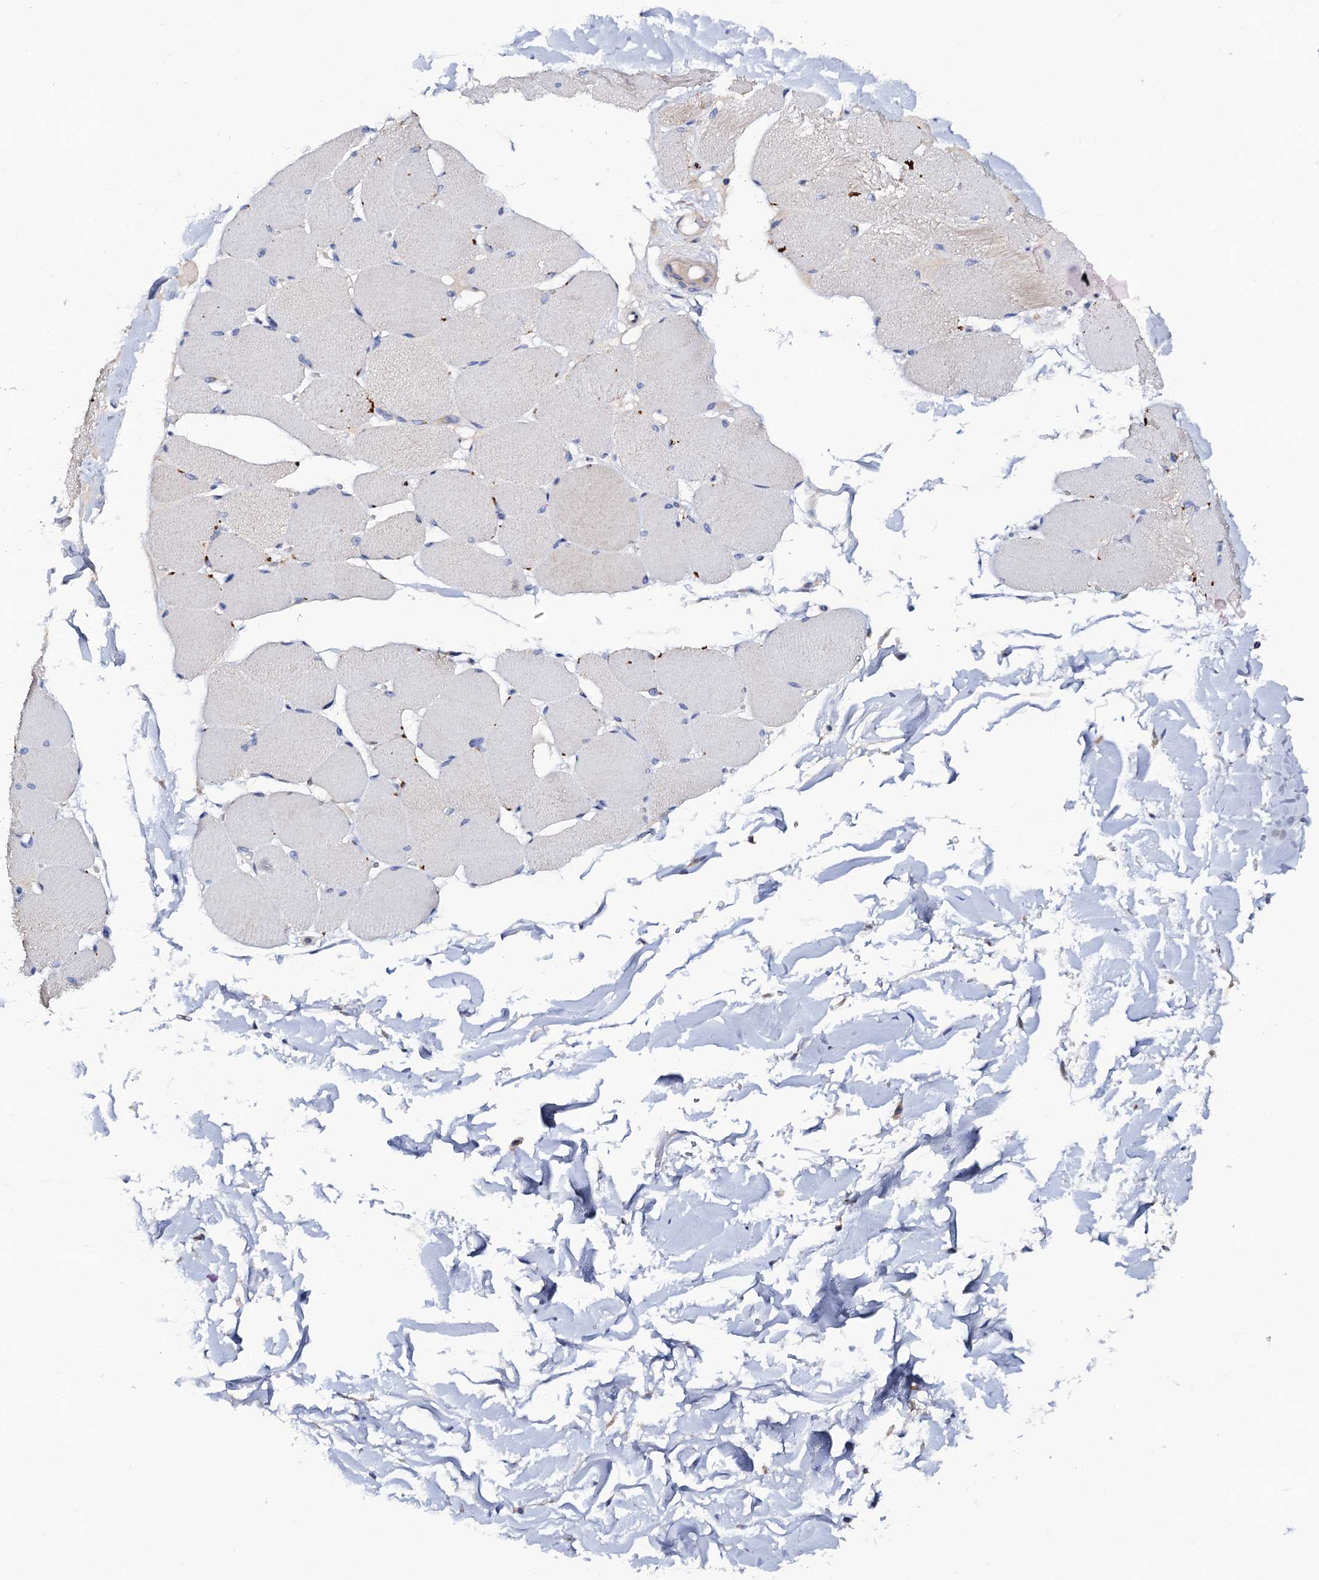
{"staining": {"intensity": "weak", "quantity": "<25%", "location": "cytoplasmic/membranous"}, "tissue": "skeletal muscle", "cell_type": "Myocytes", "image_type": "normal", "snomed": [{"axis": "morphology", "description": "Normal tissue, NOS"}, {"axis": "topography", "description": "Skin"}, {"axis": "topography", "description": "Skeletal muscle"}], "caption": "Histopathology image shows no significant protein staining in myocytes of normal skeletal muscle. (DAB immunohistochemistry (IHC), high magnification).", "gene": "MRPL48", "patient": {"sex": "male", "age": 83}}